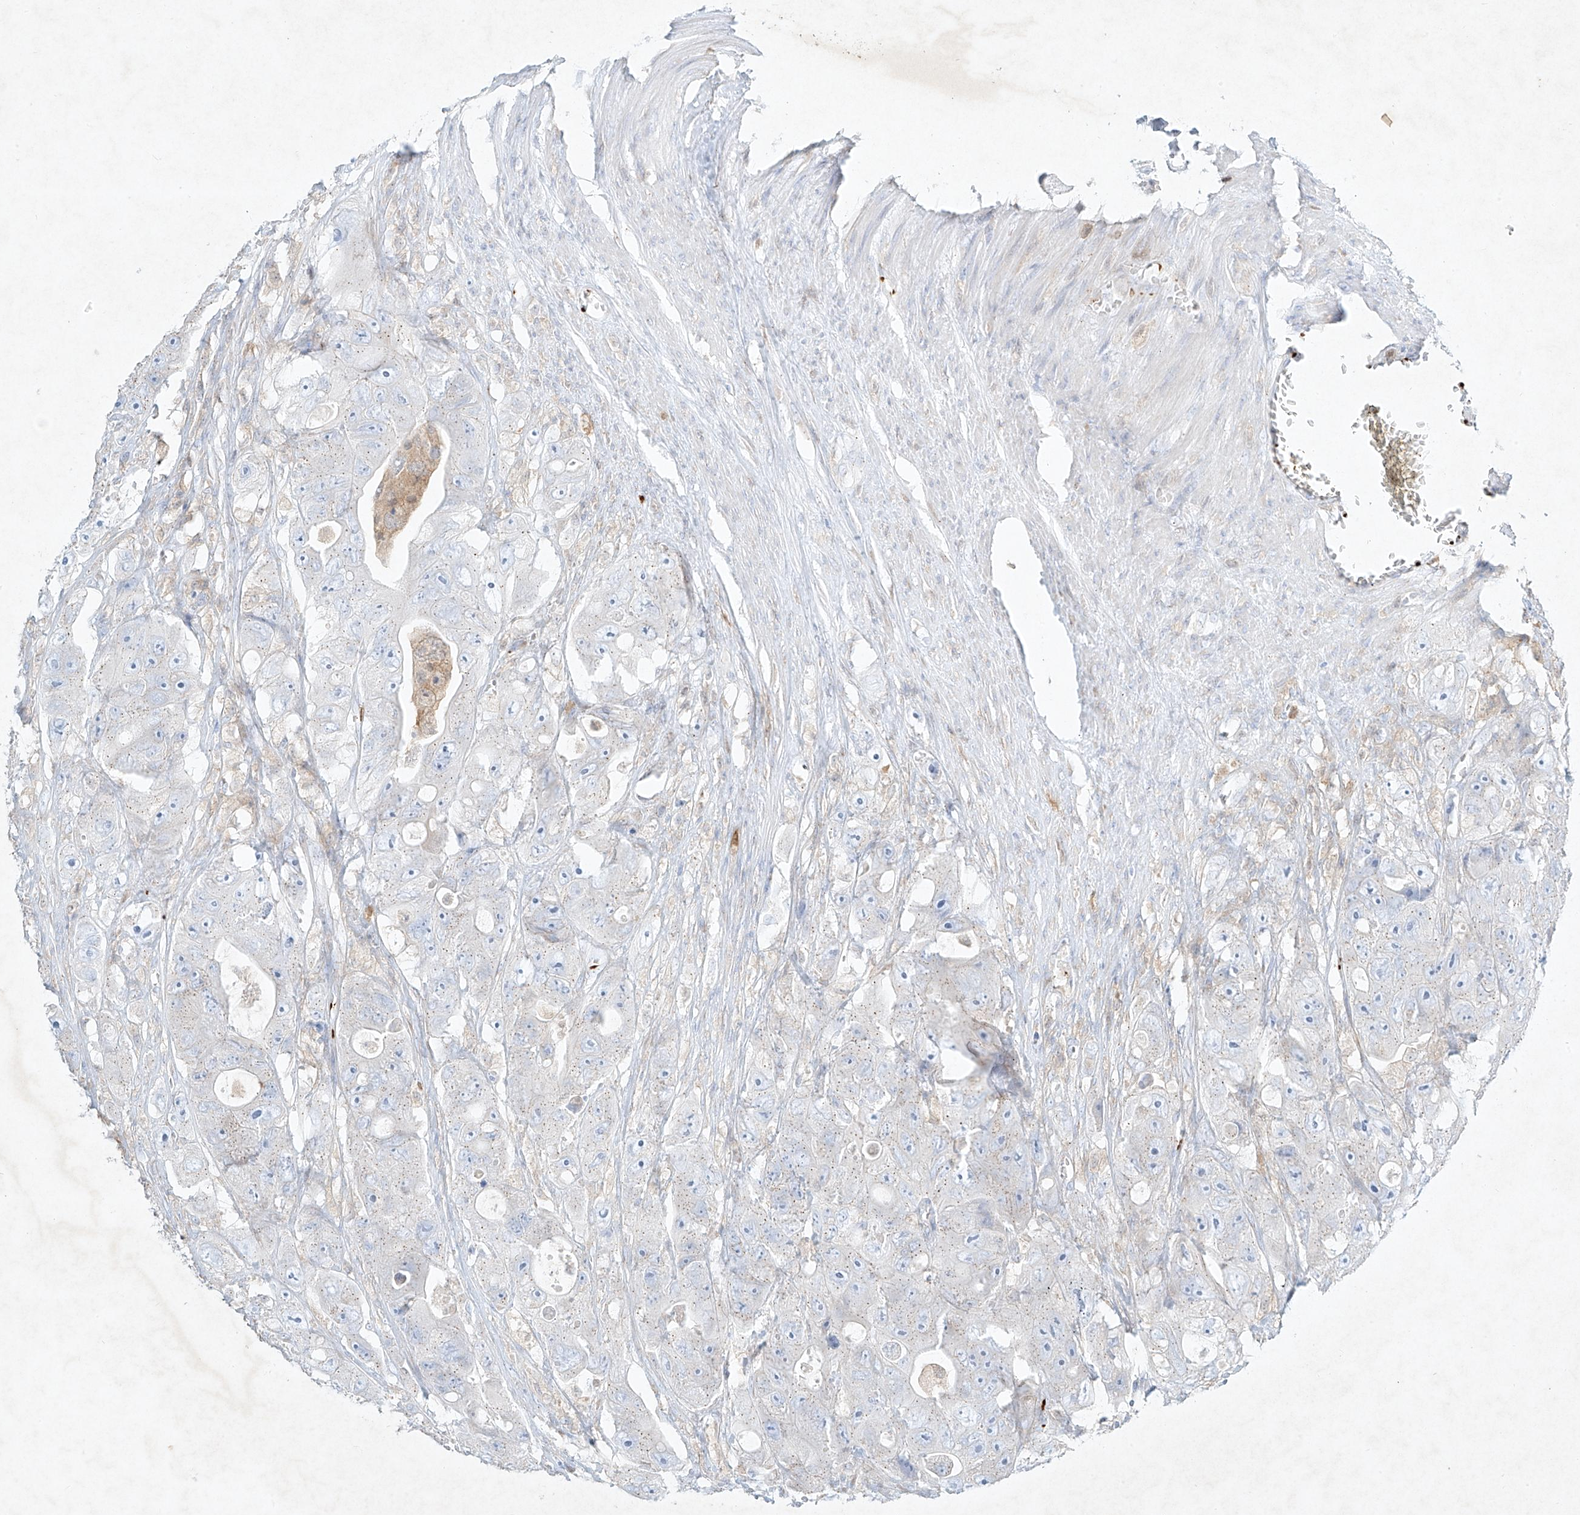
{"staining": {"intensity": "negative", "quantity": "none", "location": "none"}, "tissue": "colorectal cancer", "cell_type": "Tumor cells", "image_type": "cancer", "snomed": [{"axis": "morphology", "description": "Adenocarcinoma, NOS"}, {"axis": "topography", "description": "Colon"}], "caption": "A photomicrograph of human colorectal adenocarcinoma is negative for staining in tumor cells.", "gene": "PLEK", "patient": {"sex": "female", "age": 46}}